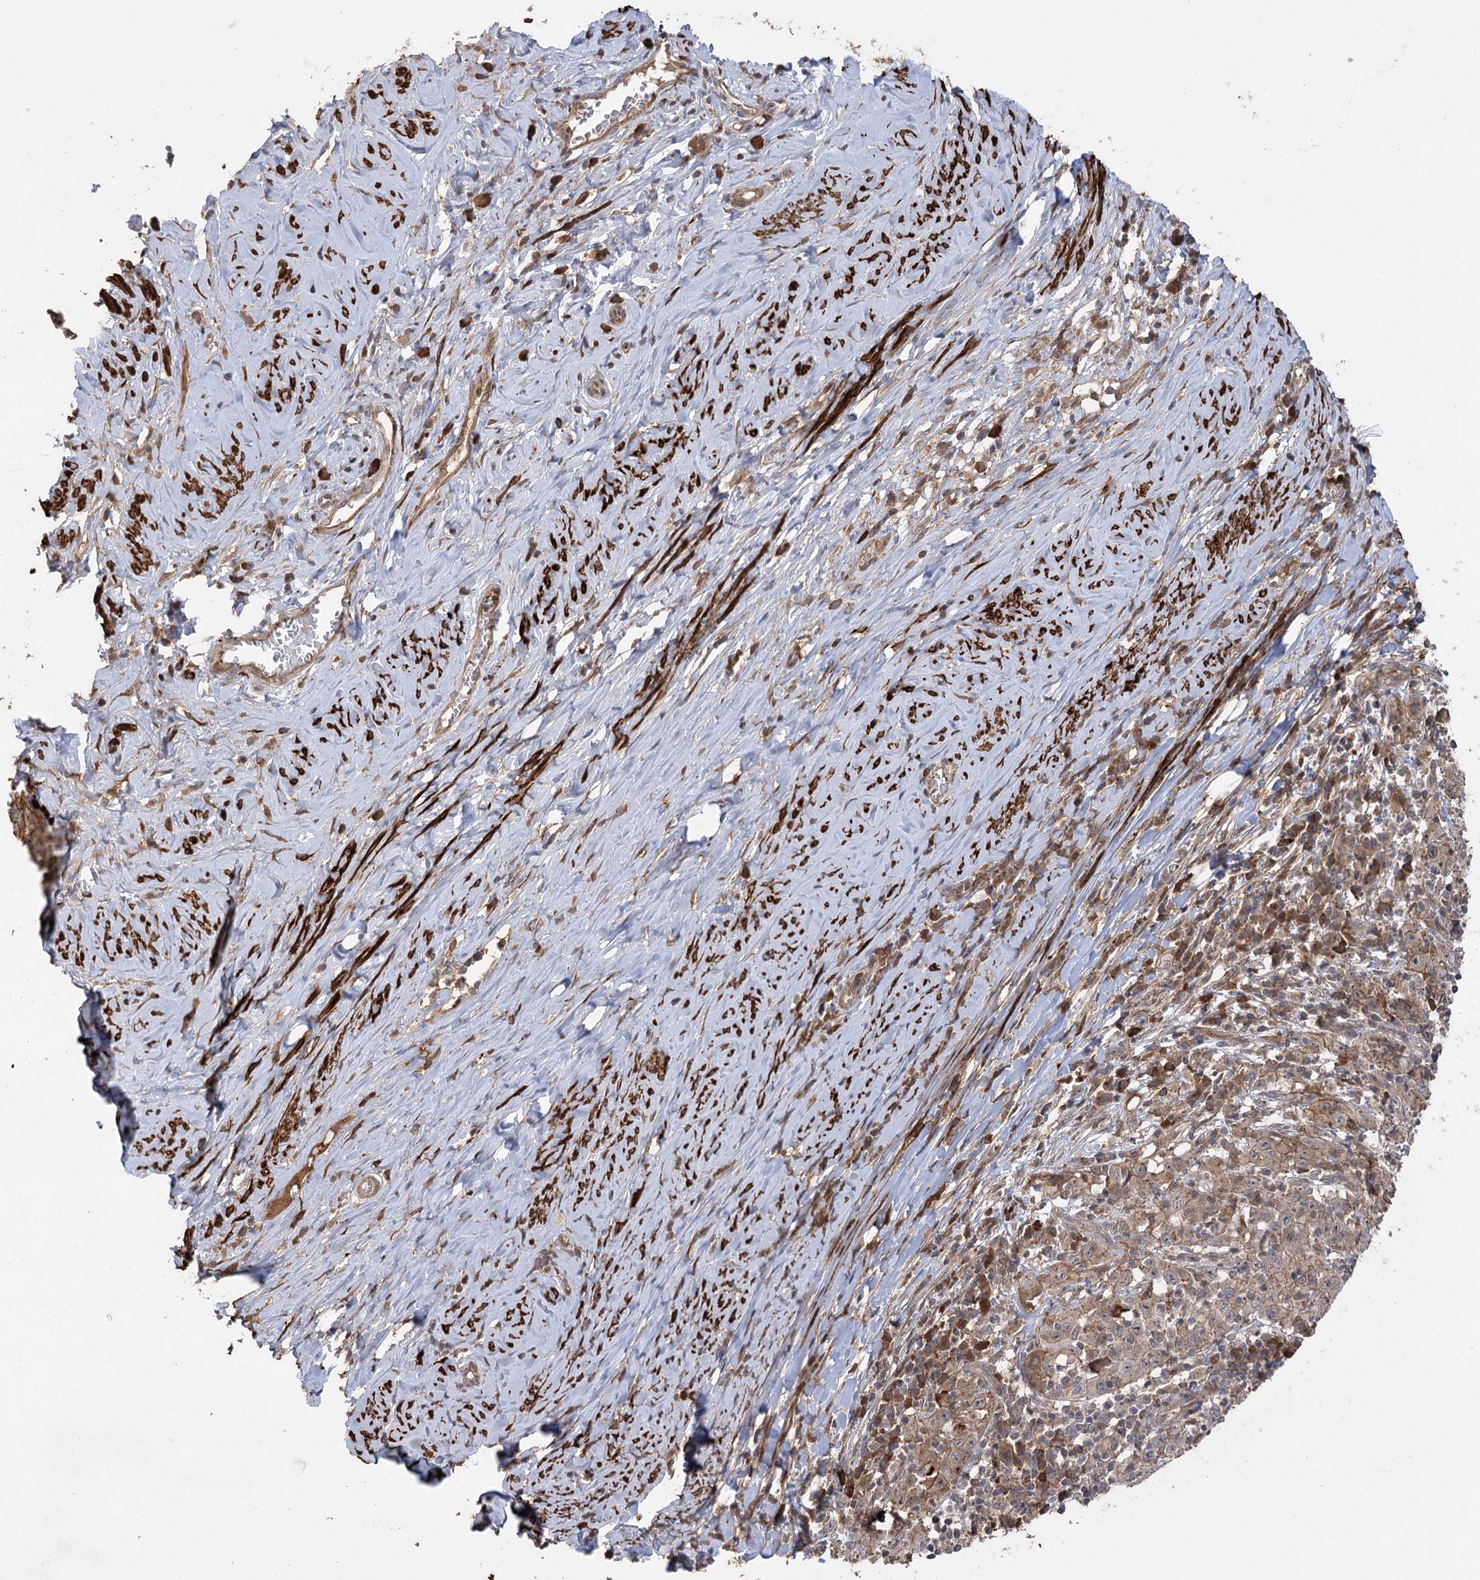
{"staining": {"intensity": "weak", "quantity": ">75%", "location": "cytoplasmic/membranous"}, "tissue": "cervical cancer", "cell_type": "Tumor cells", "image_type": "cancer", "snomed": [{"axis": "morphology", "description": "Squamous cell carcinoma, NOS"}, {"axis": "topography", "description": "Cervix"}], "caption": "There is low levels of weak cytoplasmic/membranous staining in tumor cells of cervical cancer, as demonstrated by immunohistochemical staining (brown color).", "gene": "KCNN2", "patient": {"sex": "female", "age": 46}}